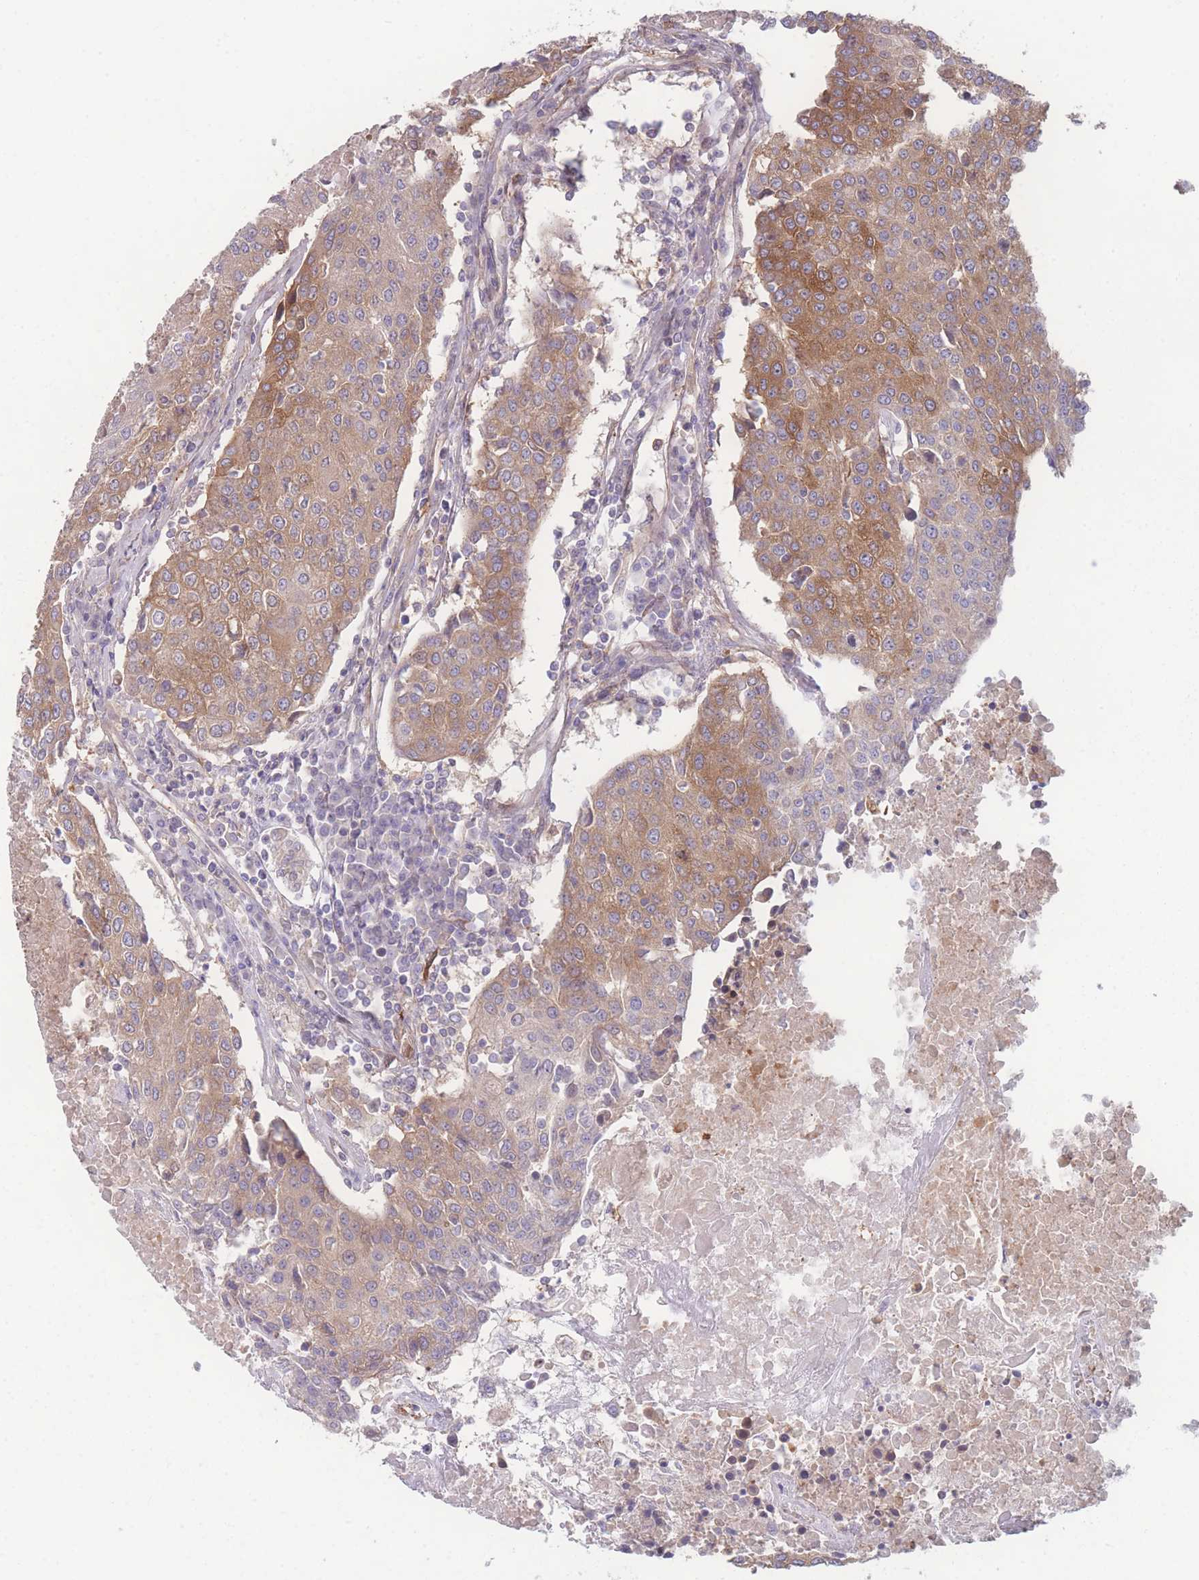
{"staining": {"intensity": "moderate", "quantity": ">75%", "location": "cytoplasmic/membranous"}, "tissue": "urothelial cancer", "cell_type": "Tumor cells", "image_type": "cancer", "snomed": [{"axis": "morphology", "description": "Urothelial carcinoma, High grade"}, {"axis": "topography", "description": "Urinary bladder"}], "caption": "Immunohistochemistry staining of urothelial cancer, which reveals medium levels of moderate cytoplasmic/membranous positivity in approximately >75% of tumor cells indicating moderate cytoplasmic/membranous protein expression. The staining was performed using DAB (3,3'-diaminobenzidine) (brown) for protein detection and nuclei were counterstained in hematoxylin (blue).", "gene": "STEAP3", "patient": {"sex": "female", "age": 85}}